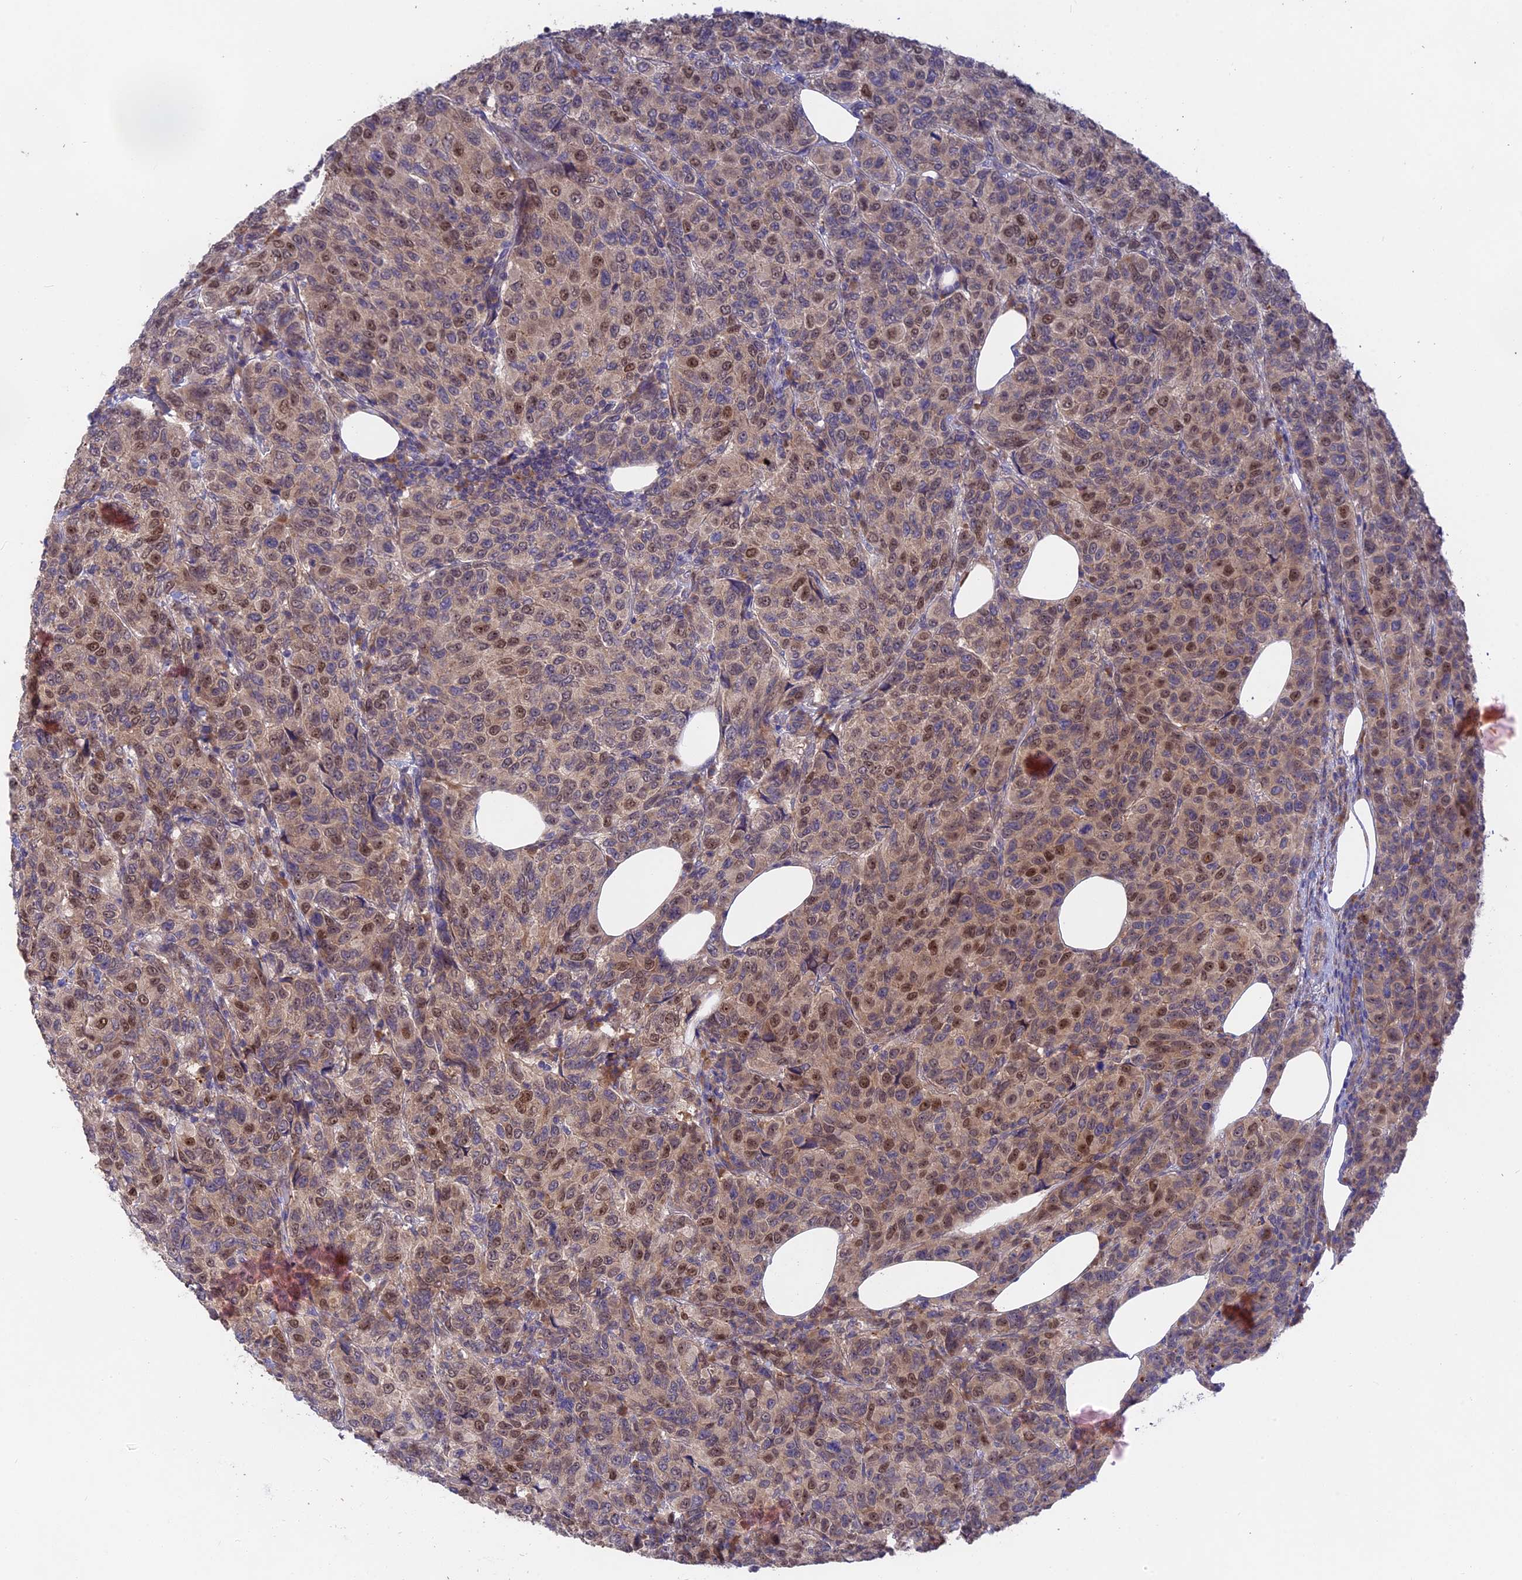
{"staining": {"intensity": "moderate", "quantity": "25%-75%", "location": "nuclear"}, "tissue": "breast cancer", "cell_type": "Tumor cells", "image_type": "cancer", "snomed": [{"axis": "morphology", "description": "Duct carcinoma"}, {"axis": "topography", "description": "Breast"}], "caption": "This histopathology image exhibits IHC staining of breast cancer (invasive ductal carcinoma), with medium moderate nuclear expression in approximately 25%-75% of tumor cells.", "gene": "TENT4B", "patient": {"sex": "female", "age": 55}}